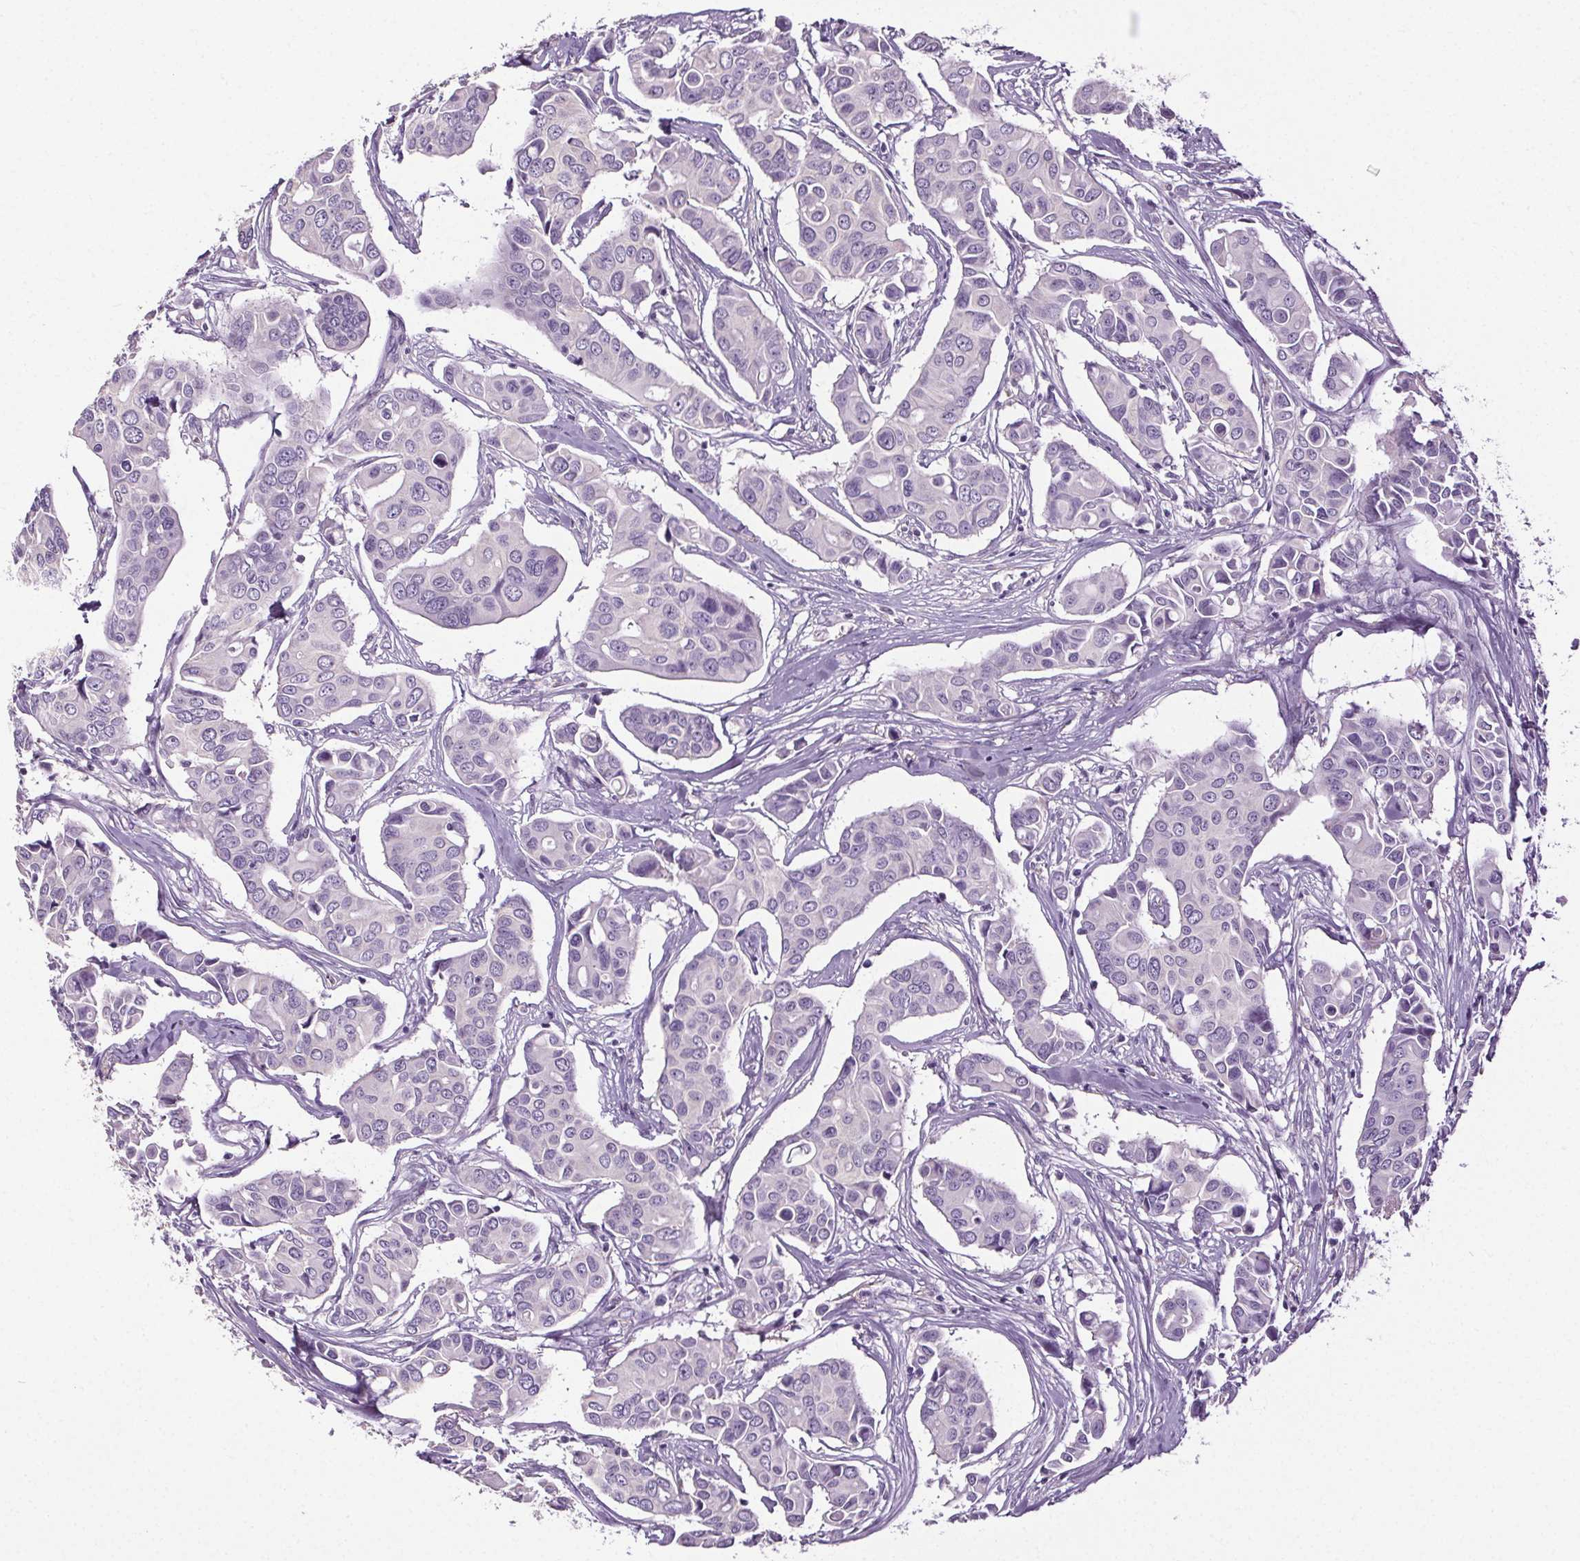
{"staining": {"intensity": "negative", "quantity": "none", "location": "none"}, "tissue": "breast cancer", "cell_type": "Tumor cells", "image_type": "cancer", "snomed": [{"axis": "morphology", "description": "Duct carcinoma"}, {"axis": "topography", "description": "Breast"}], "caption": "A high-resolution photomicrograph shows immunohistochemistry staining of breast cancer (invasive ductal carcinoma), which shows no significant expression in tumor cells.", "gene": "GPIHBP1", "patient": {"sex": "female", "age": 54}}